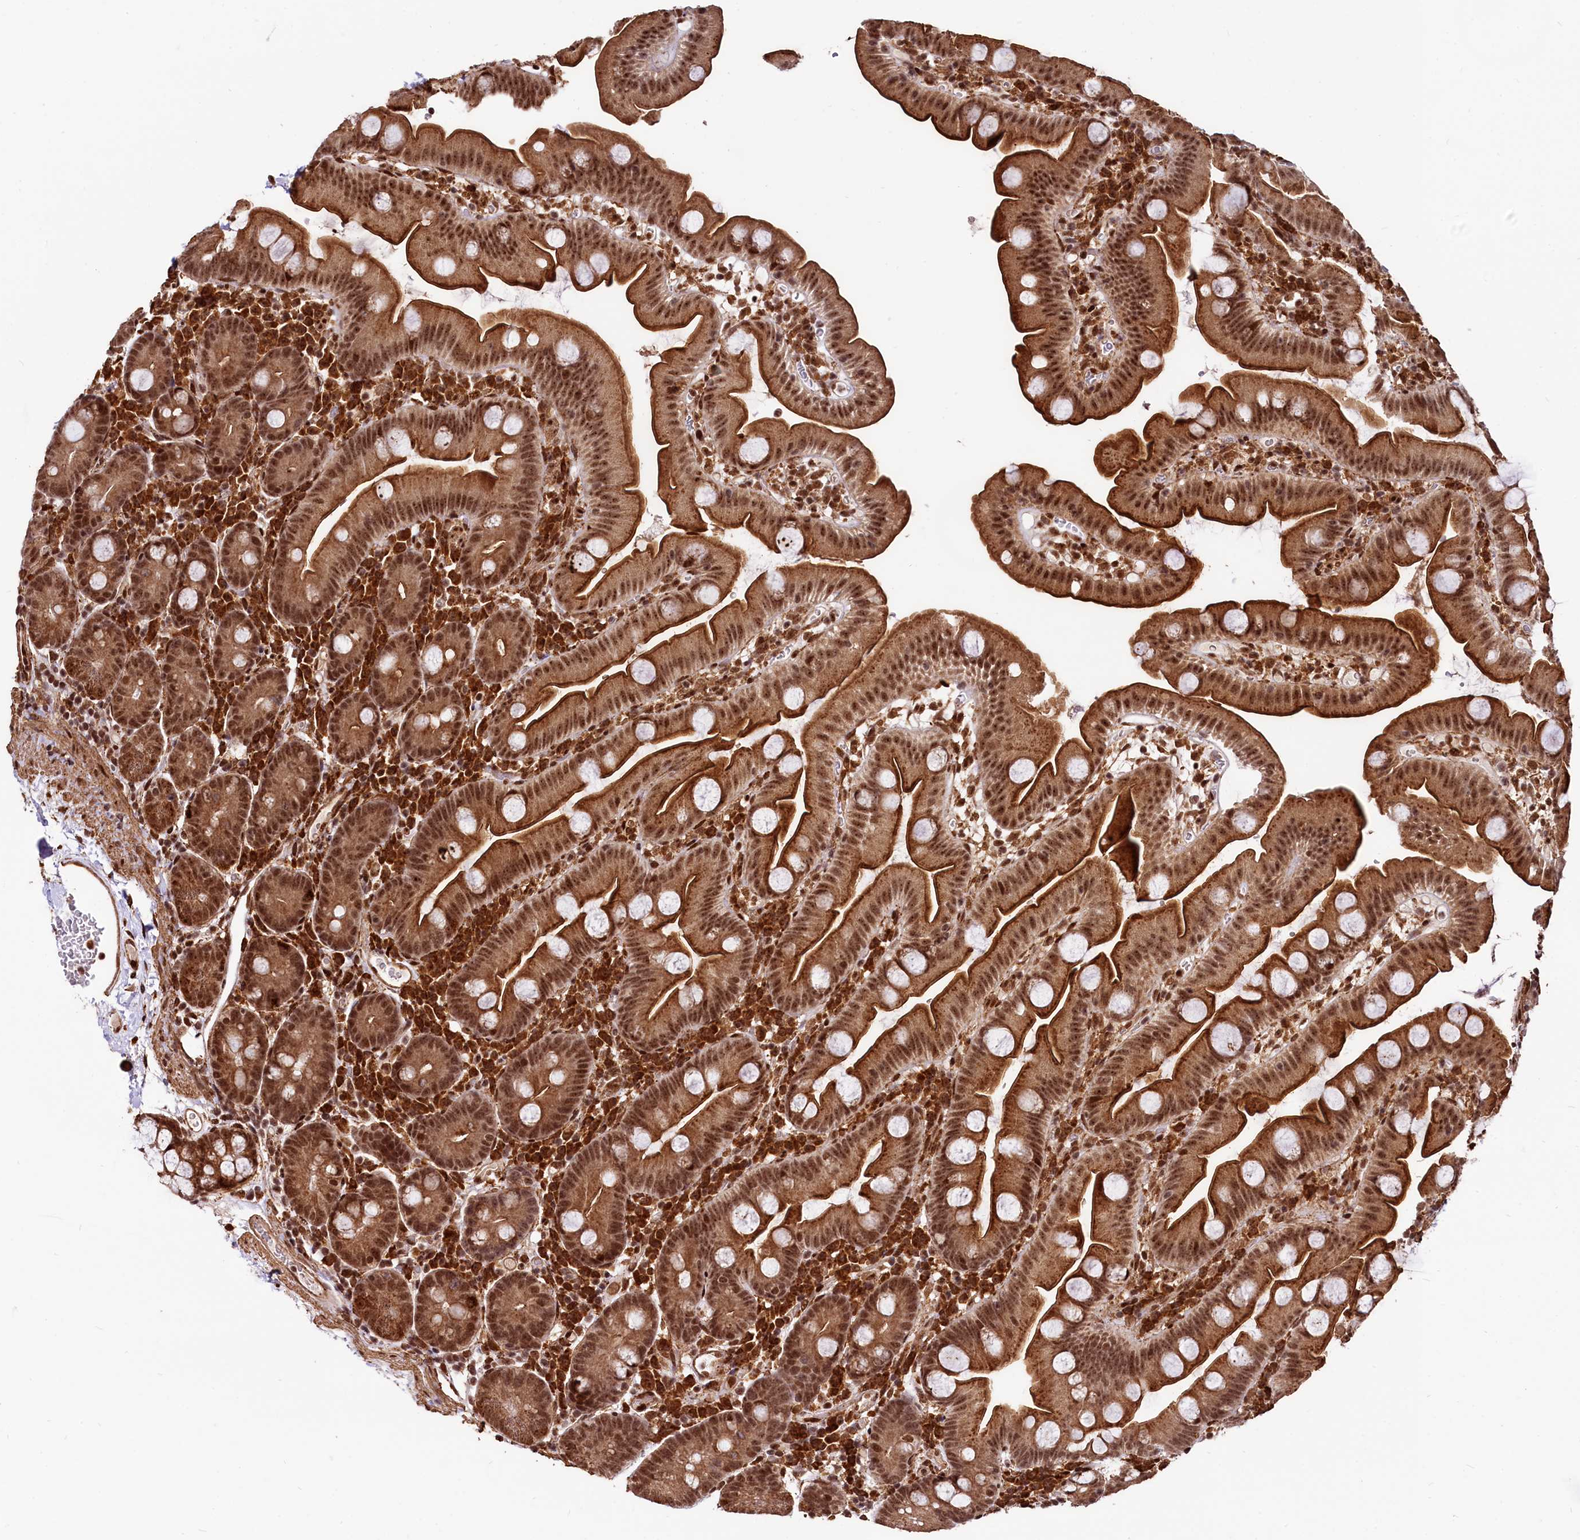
{"staining": {"intensity": "strong", "quantity": ">75%", "location": "cytoplasmic/membranous,nuclear"}, "tissue": "small intestine", "cell_type": "Glandular cells", "image_type": "normal", "snomed": [{"axis": "morphology", "description": "Normal tissue, NOS"}, {"axis": "topography", "description": "Small intestine"}], "caption": "Brown immunohistochemical staining in unremarkable small intestine reveals strong cytoplasmic/membranous,nuclear positivity in approximately >75% of glandular cells. Nuclei are stained in blue.", "gene": "PDS5B", "patient": {"sex": "female", "age": 68}}